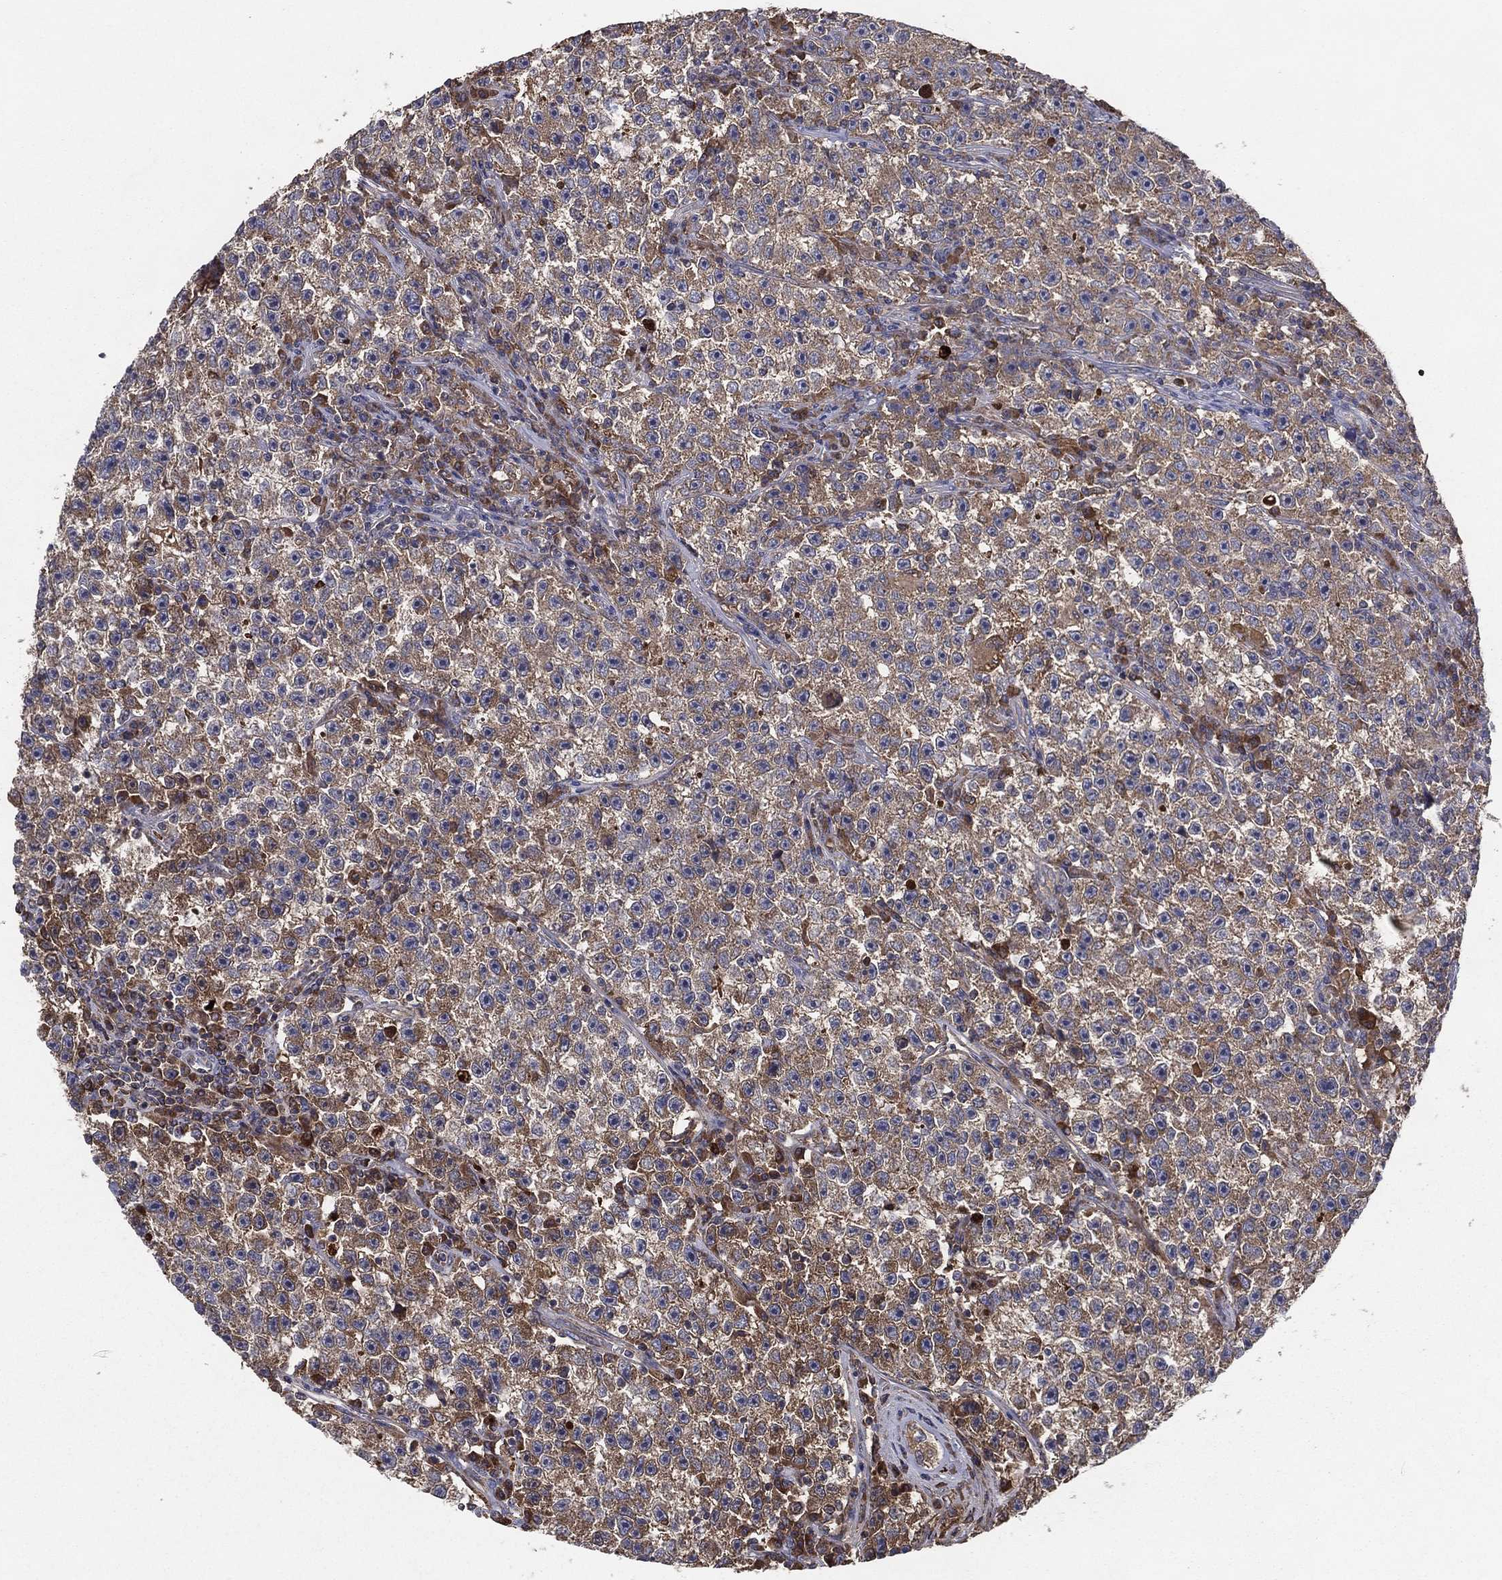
{"staining": {"intensity": "moderate", "quantity": ">75%", "location": "cytoplasmic/membranous"}, "tissue": "testis cancer", "cell_type": "Tumor cells", "image_type": "cancer", "snomed": [{"axis": "morphology", "description": "Seminoma, NOS"}, {"axis": "topography", "description": "Testis"}], "caption": "Immunohistochemistry (DAB (3,3'-diaminobenzidine)) staining of human testis seminoma reveals moderate cytoplasmic/membranous protein staining in about >75% of tumor cells. Using DAB (3,3'-diaminobenzidine) (brown) and hematoxylin (blue) stains, captured at high magnification using brightfield microscopy.", "gene": "MT-ND1", "patient": {"sex": "male", "age": 22}}